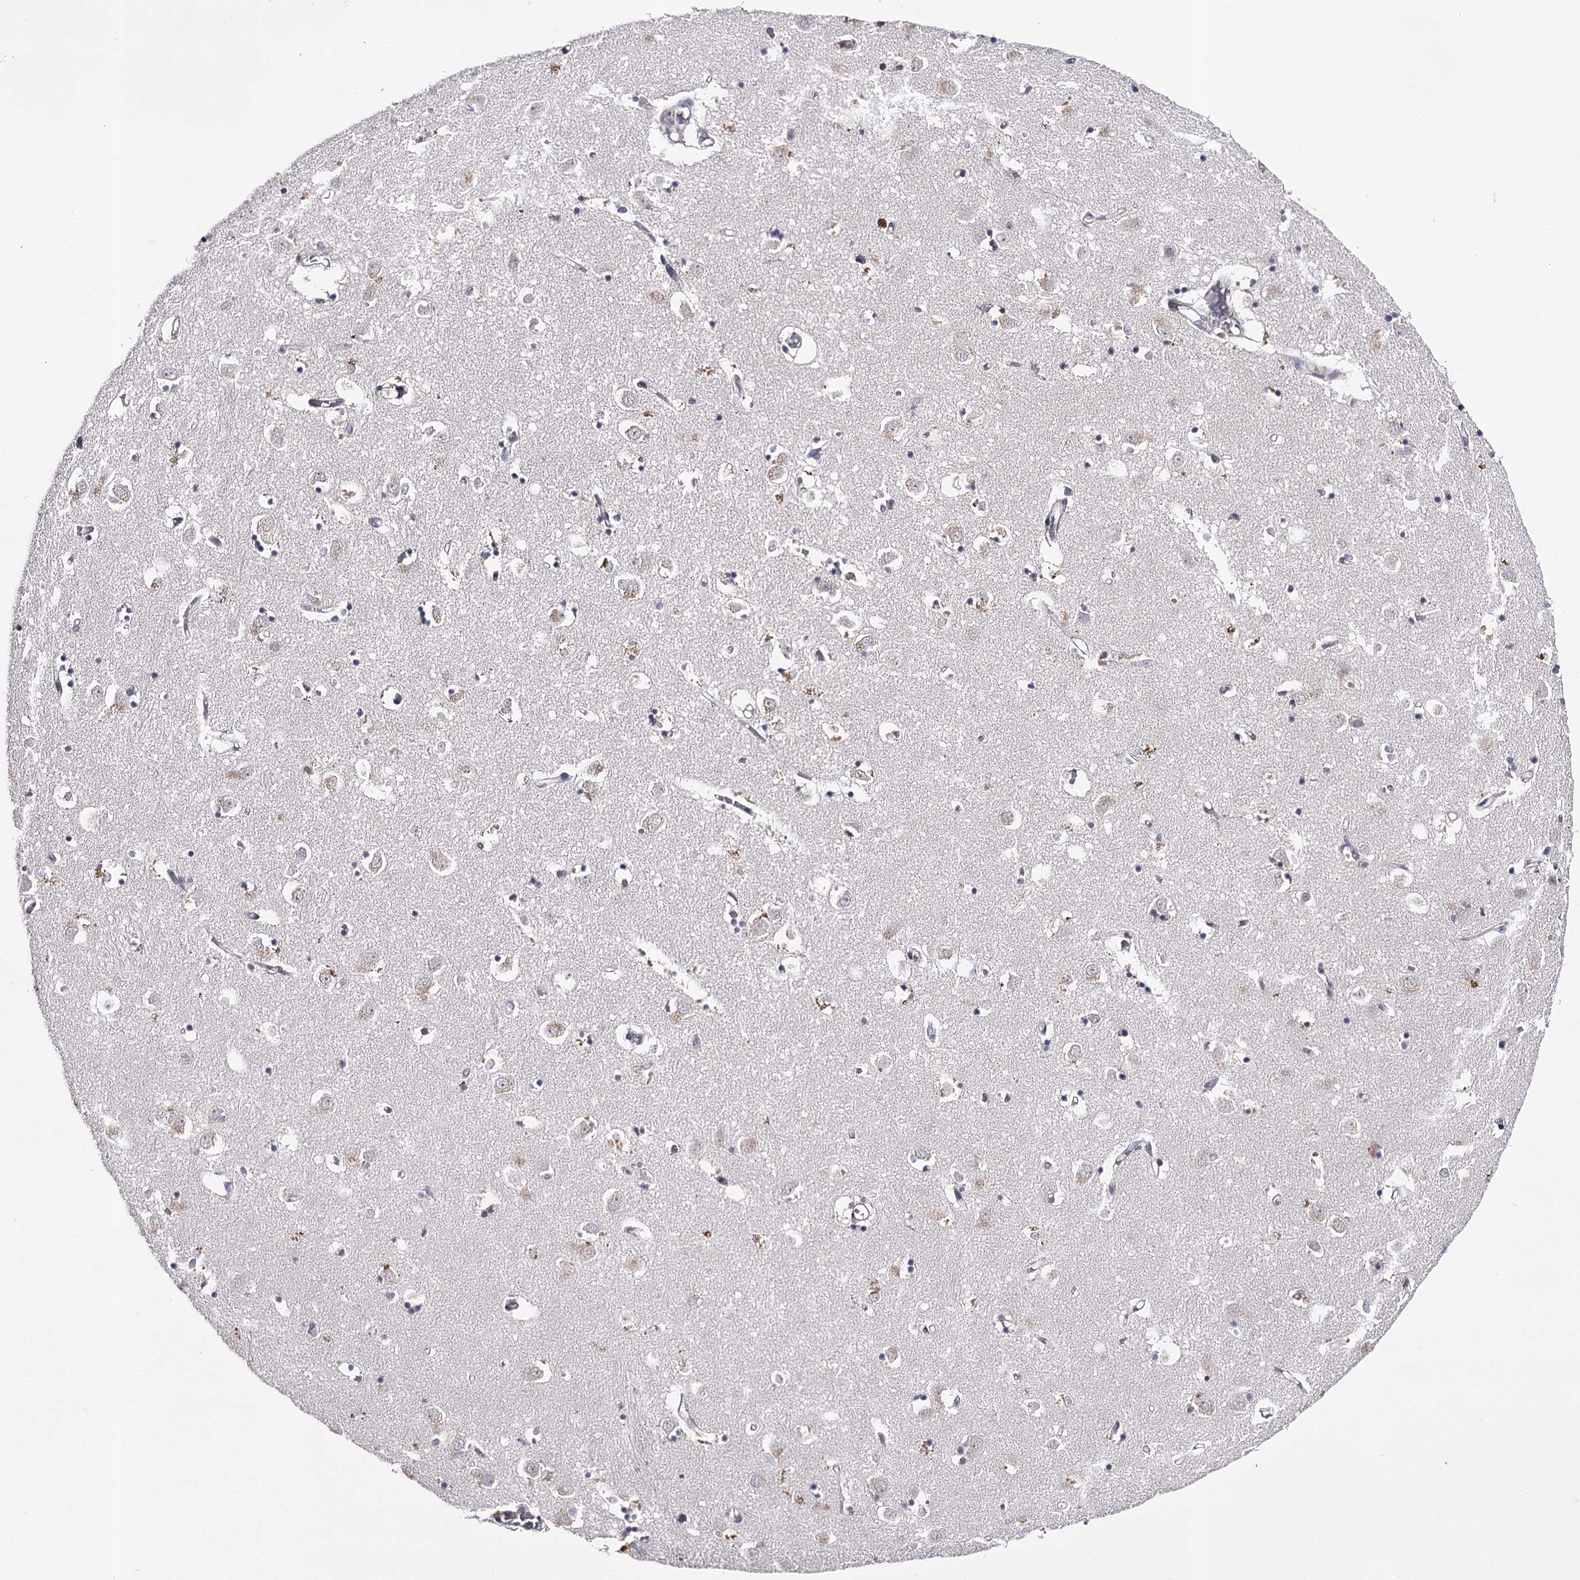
{"staining": {"intensity": "negative", "quantity": "none", "location": "none"}, "tissue": "caudate", "cell_type": "Glial cells", "image_type": "normal", "snomed": [{"axis": "morphology", "description": "Normal tissue, NOS"}, {"axis": "topography", "description": "Lateral ventricle wall"}], "caption": "A high-resolution micrograph shows IHC staining of unremarkable caudate, which exhibits no significant expression in glial cells.", "gene": "RASSF6", "patient": {"sex": "male", "age": 70}}